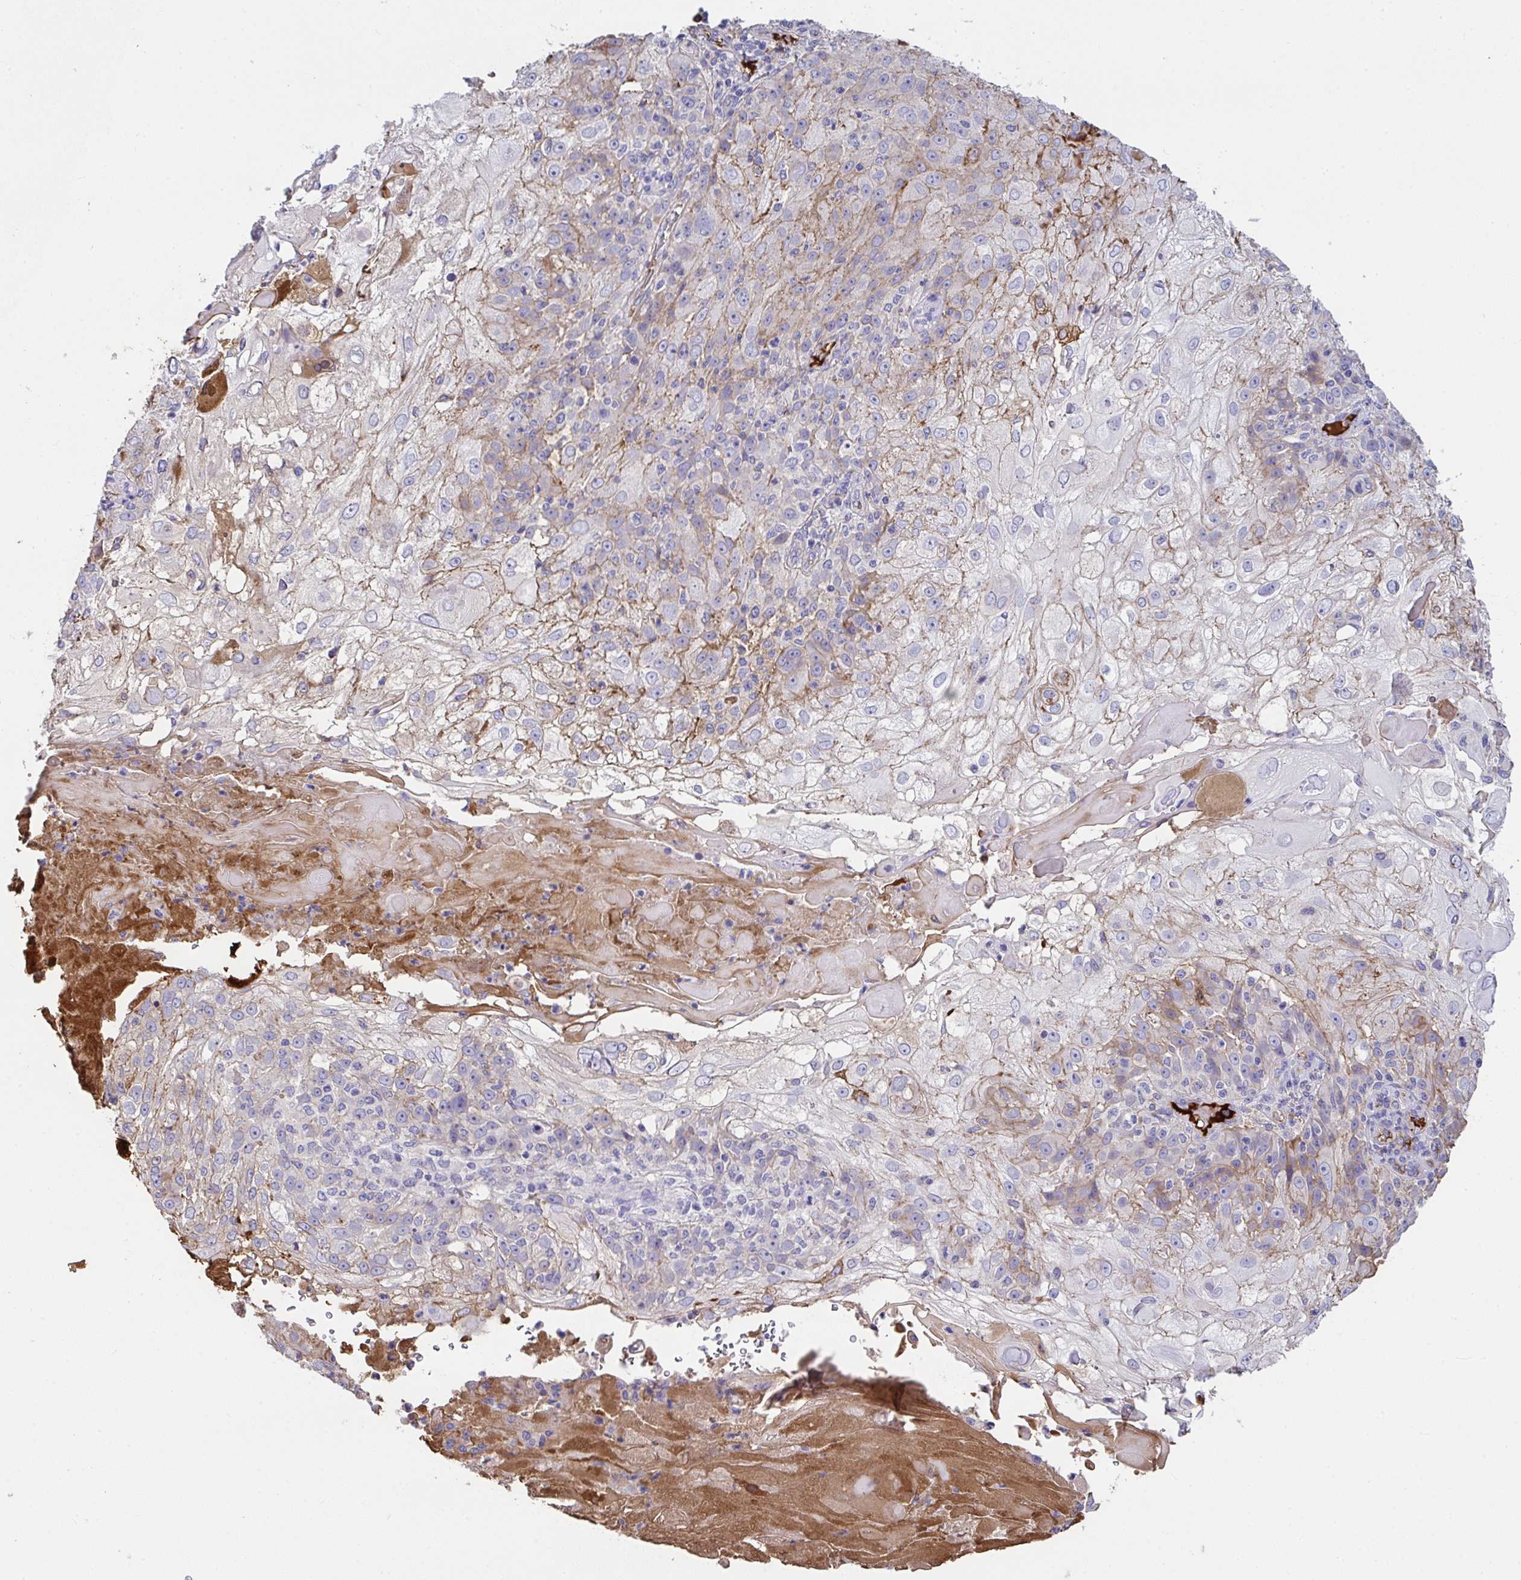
{"staining": {"intensity": "moderate", "quantity": "<25%", "location": "cytoplasmic/membranous"}, "tissue": "skin cancer", "cell_type": "Tumor cells", "image_type": "cancer", "snomed": [{"axis": "morphology", "description": "Normal tissue, NOS"}, {"axis": "morphology", "description": "Squamous cell carcinoma, NOS"}, {"axis": "topography", "description": "Skin"}], "caption": "Squamous cell carcinoma (skin) stained with immunohistochemistry reveals moderate cytoplasmic/membranous staining in approximately <25% of tumor cells. The protein is stained brown, and the nuclei are stained in blue (DAB (3,3'-diaminobenzidine) IHC with brightfield microscopy, high magnification).", "gene": "ZNF813", "patient": {"sex": "female", "age": 83}}